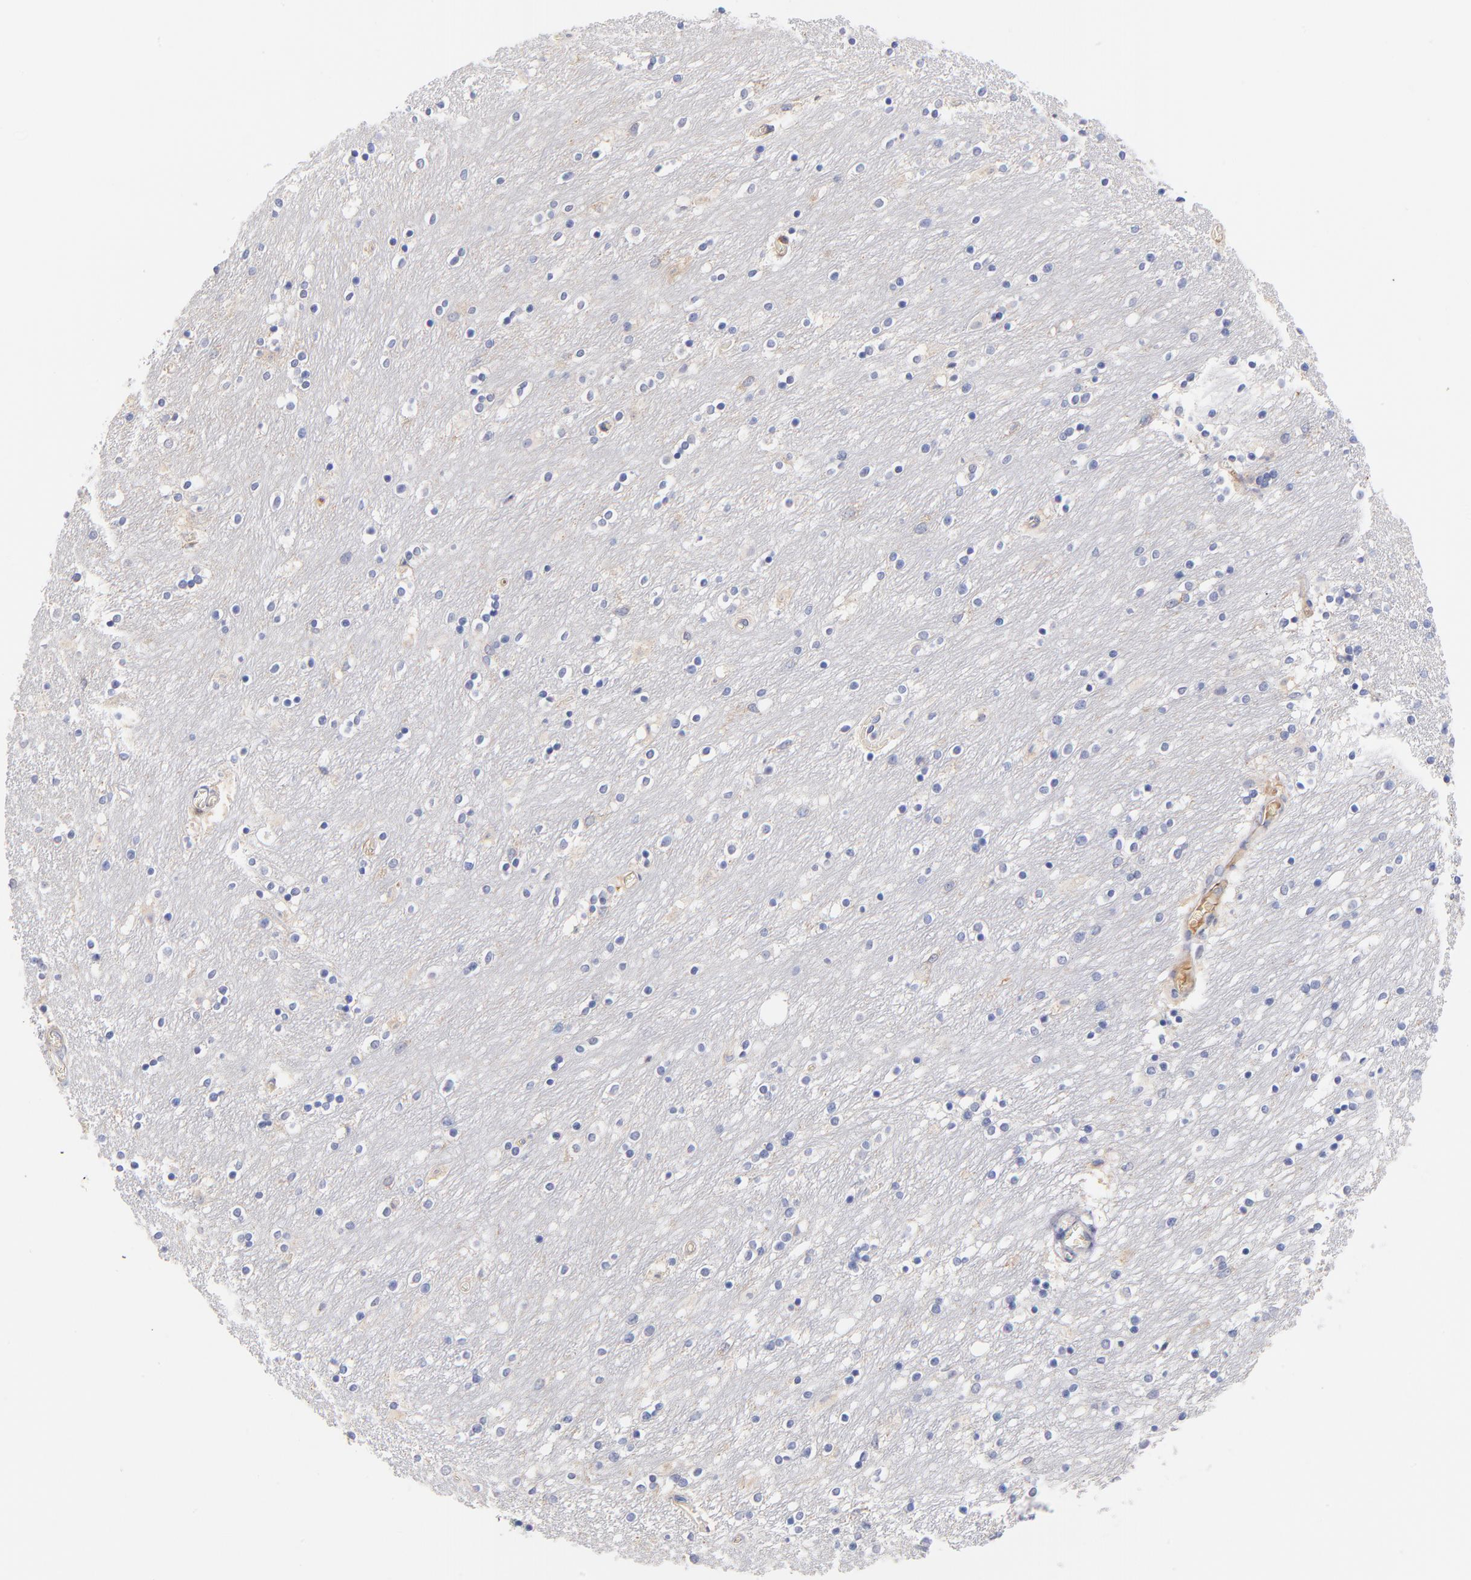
{"staining": {"intensity": "negative", "quantity": "none", "location": "none"}, "tissue": "caudate", "cell_type": "Glial cells", "image_type": "normal", "snomed": [{"axis": "morphology", "description": "Normal tissue, NOS"}, {"axis": "topography", "description": "Lateral ventricle wall"}], "caption": "This is a image of immunohistochemistry staining of unremarkable caudate, which shows no staining in glial cells.", "gene": "KREMEN2", "patient": {"sex": "female", "age": 54}}